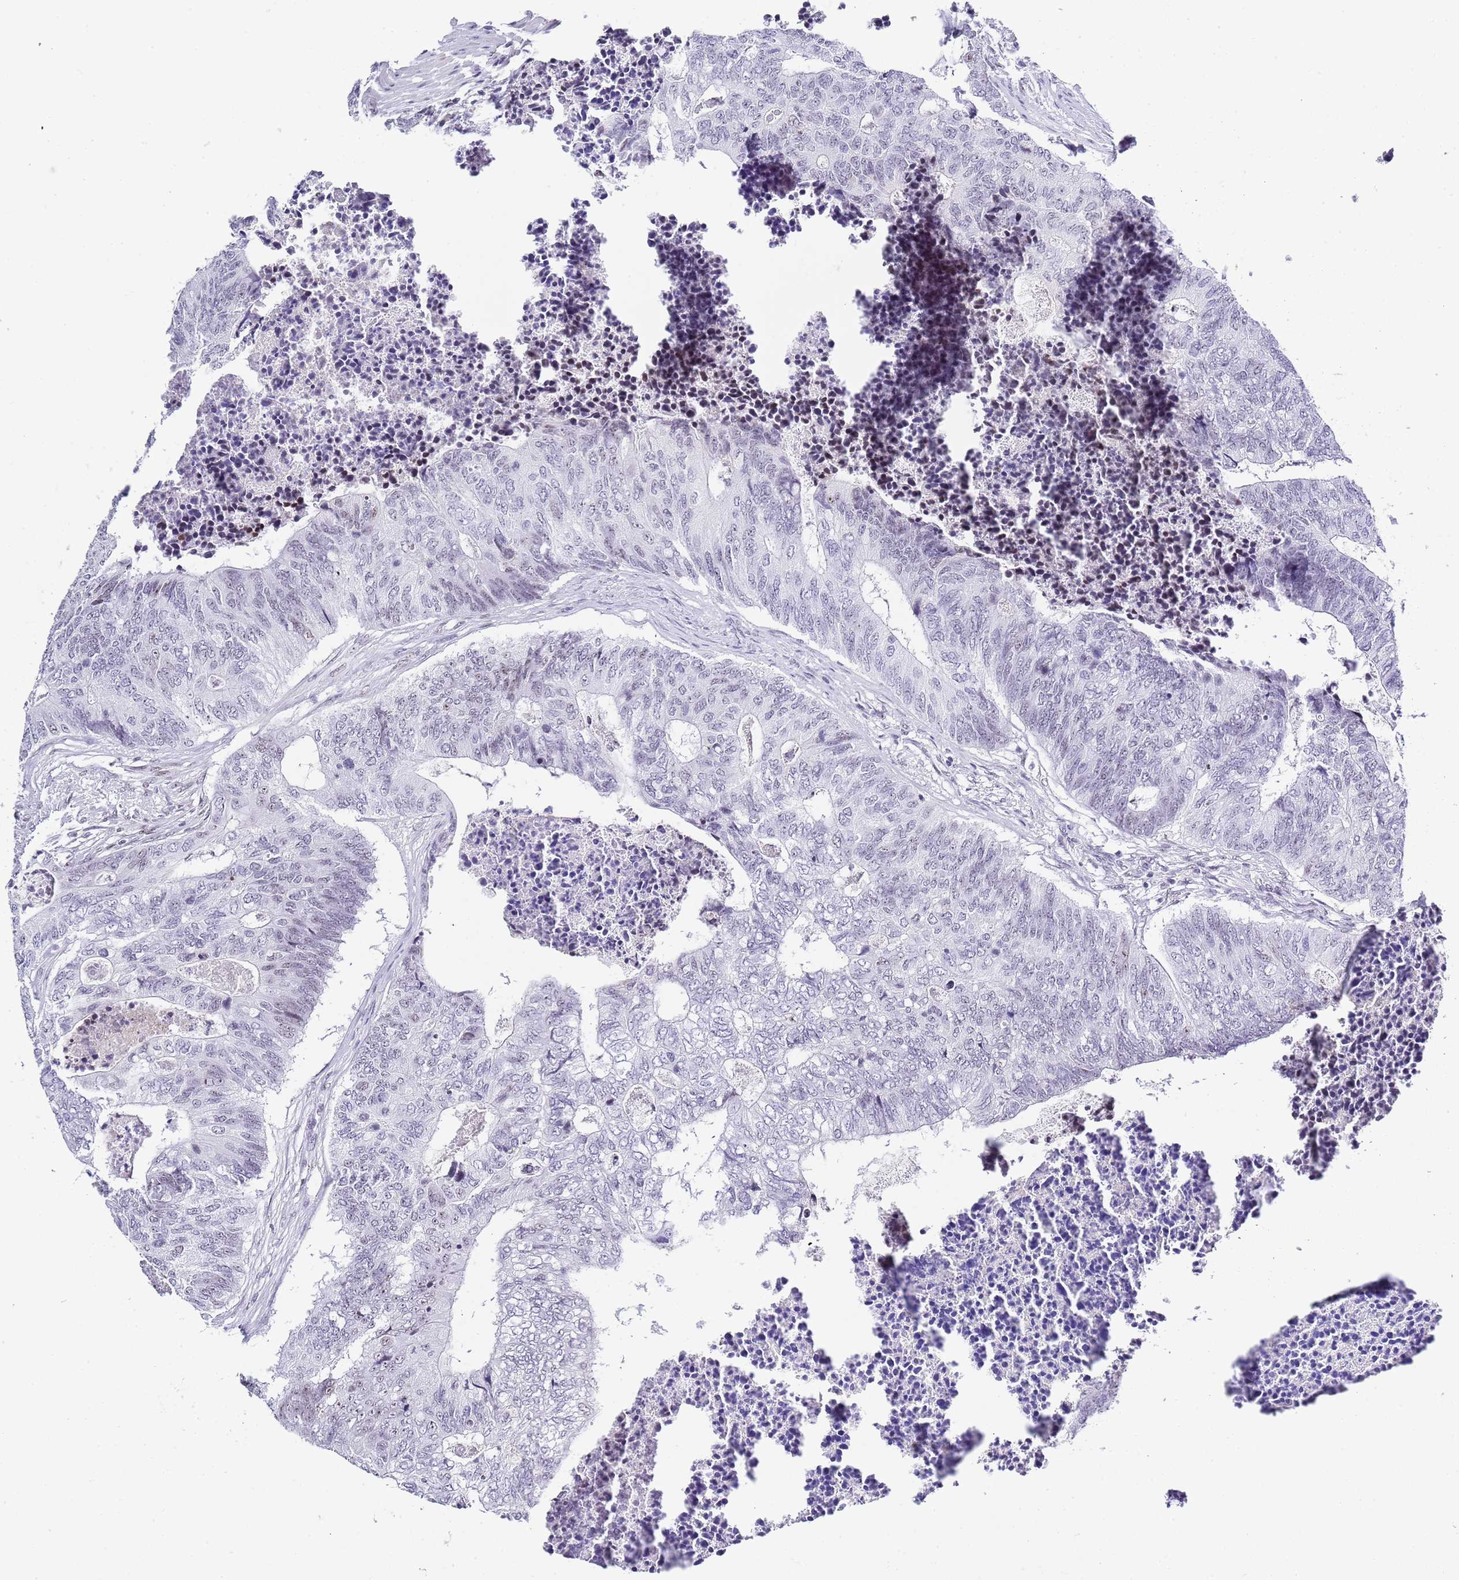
{"staining": {"intensity": "negative", "quantity": "none", "location": "none"}, "tissue": "colorectal cancer", "cell_type": "Tumor cells", "image_type": "cancer", "snomed": [{"axis": "morphology", "description": "Adenocarcinoma, NOS"}, {"axis": "topography", "description": "Colon"}], "caption": "Immunohistochemical staining of human colorectal cancer (adenocarcinoma) shows no significant staining in tumor cells.", "gene": "NOP56", "patient": {"sex": "female", "age": 67}}